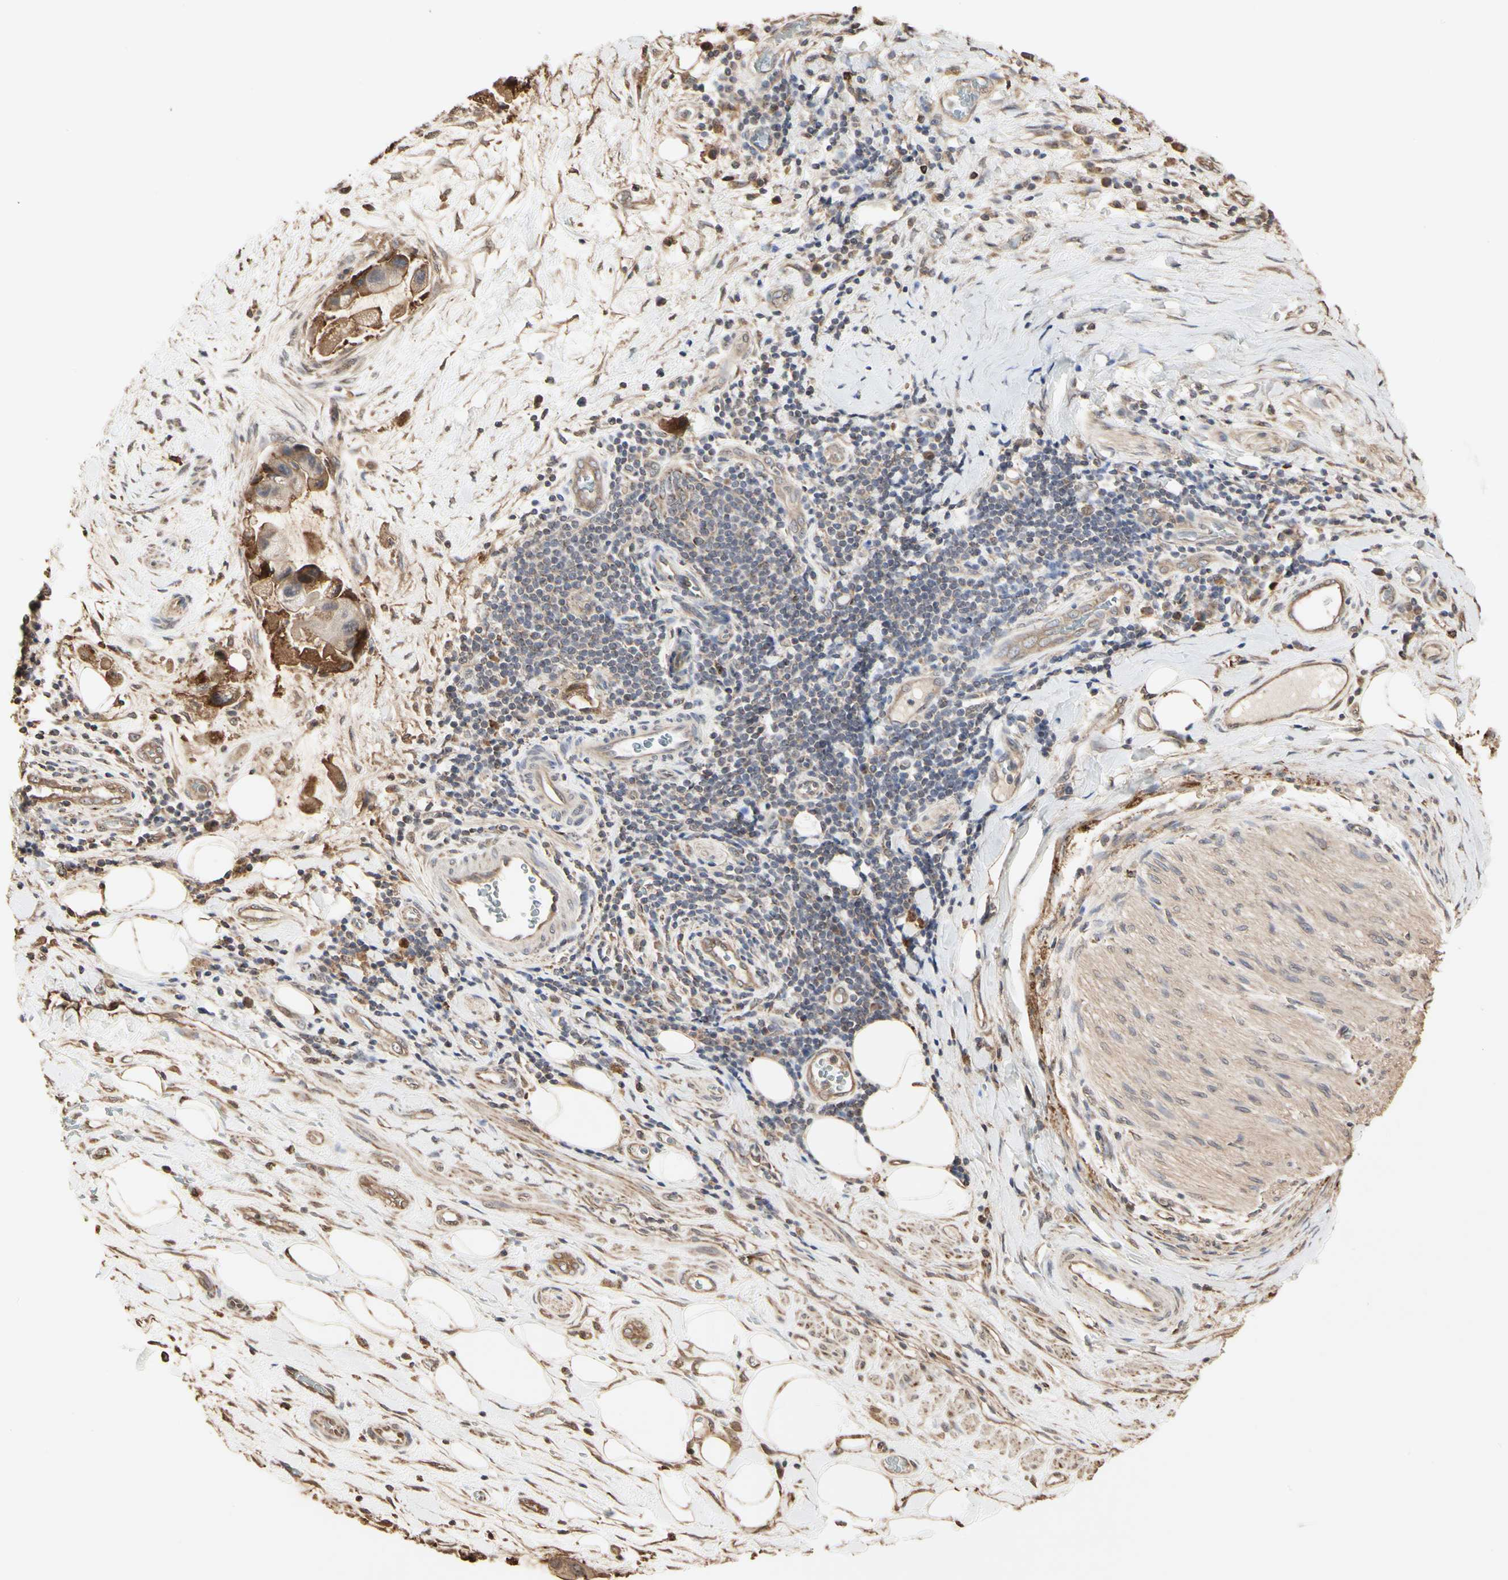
{"staining": {"intensity": "strong", "quantity": ">75%", "location": "cytoplasmic/membranous"}, "tissue": "liver cancer", "cell_type": "Tumor cells", "image_type": "cancer", "snomed": [{"axis": "morphology", "description": "Normal tissue, NOS"}, {"axis": "morphology", "description": "Cholangiocarcinoma"}, {"axis": "topography", "description": "Liver"}, {"axis": "topography", "description": "Peripheral nerve tissue"}], "caption": "A high-resolution micrograph shows IHC staining of liver cancer, which reveals strong cytoplasmic/membranous staining in approximately >75% of tumor cells.", "gene": "TAOK1", "patient": {"sex": "male", "age": 50}}